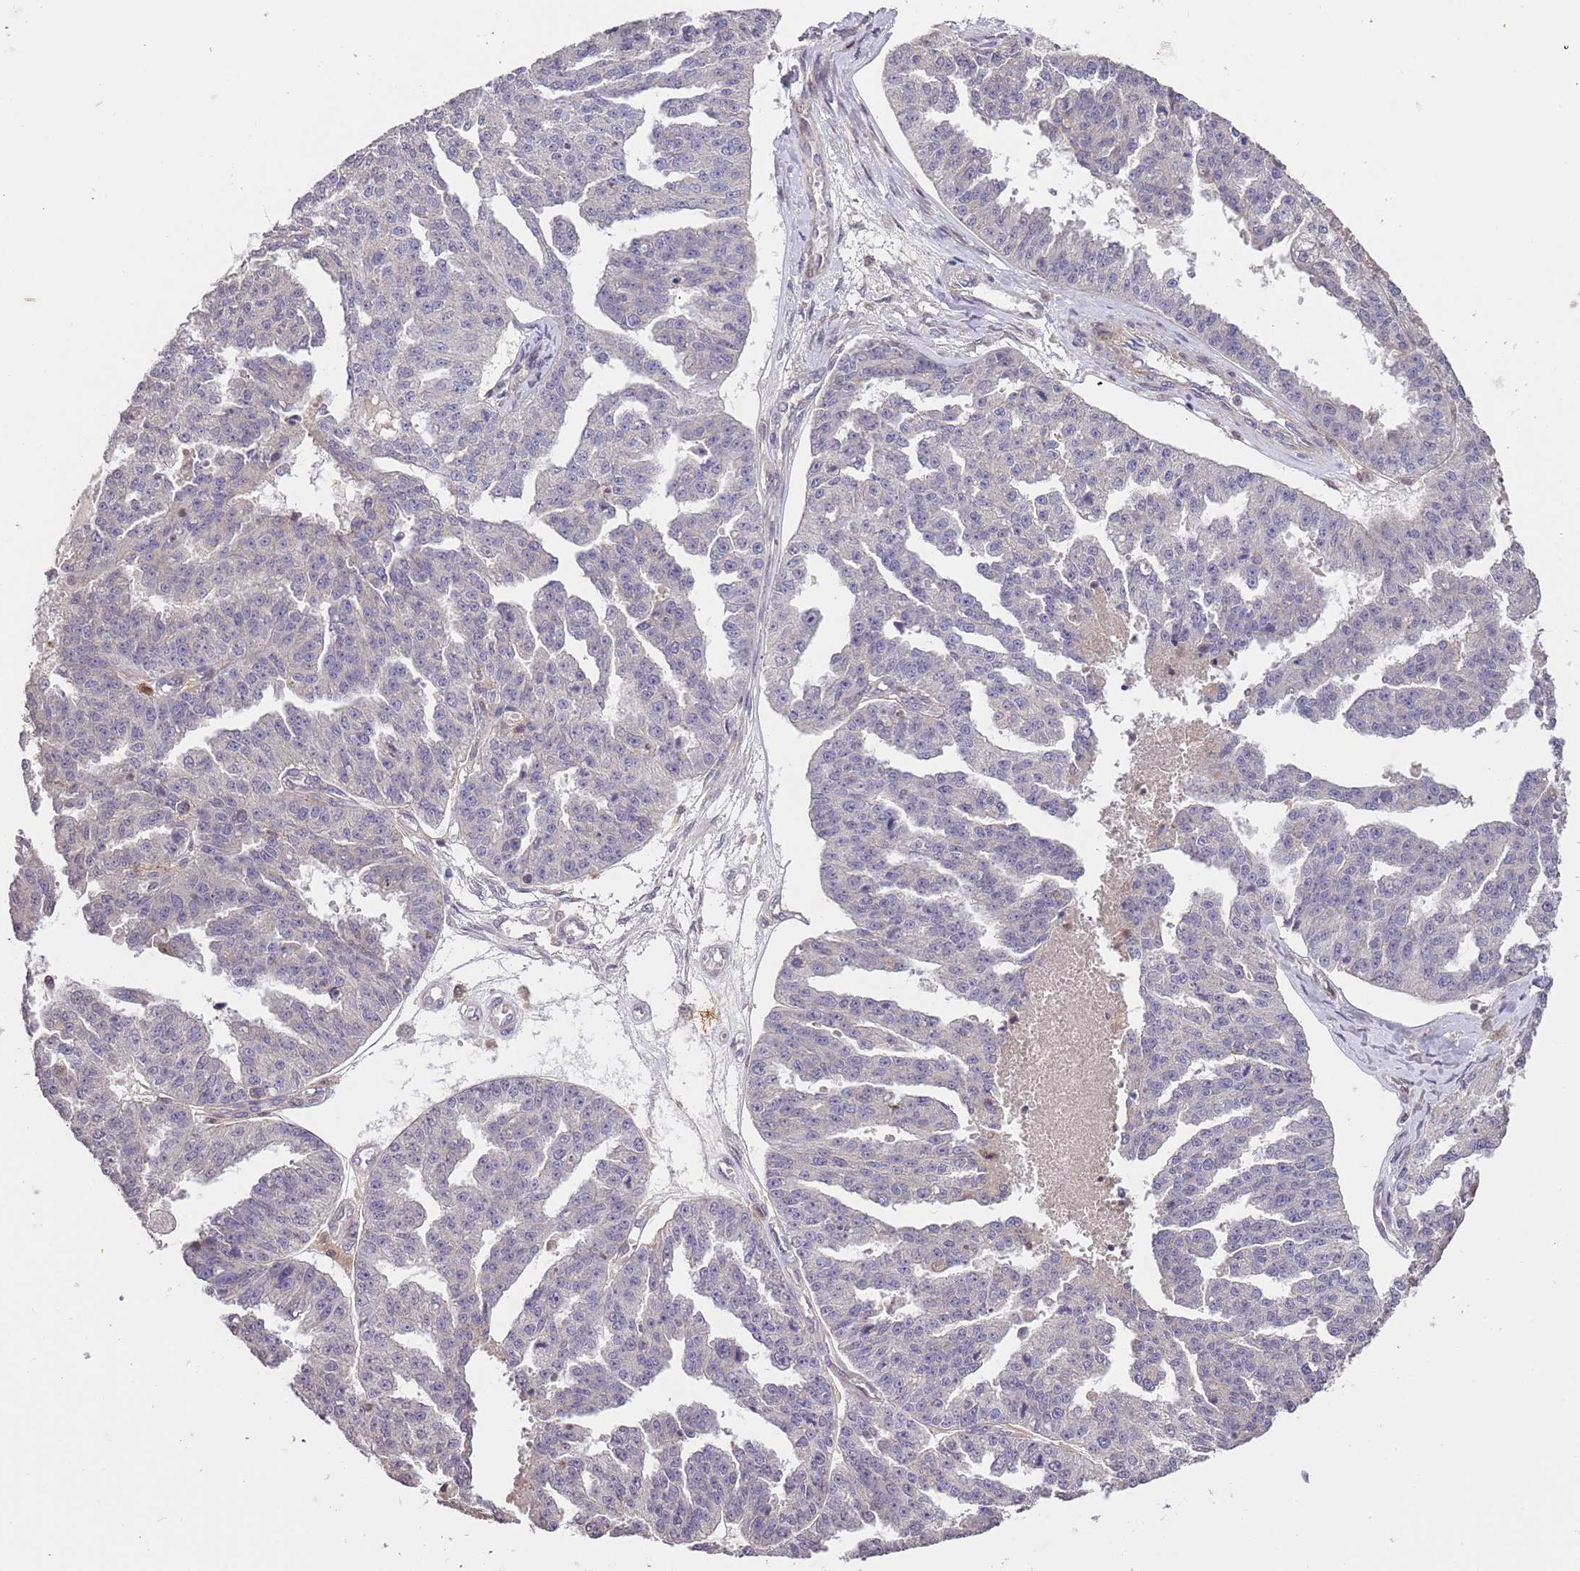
{"staining": {"intensity": "negative", "quantity": "none", "location": "none"}, "tissue": "ovarian cancer", "cell_type": "Tumor cells", "image_type": "cancer", "snomed": [{"axis": "morphology", "description": "Cystadenocarcinoma, serous, NOS"}, {"axis": "topography", "description": "Ovary"}], "caption": "Histopathology image shows no significant protein staining in tumor cells of serous cystadenocarcinoma (ovarian).", "gene": "SLC16A4", "patient": {"sex": "female", "age": 58}}